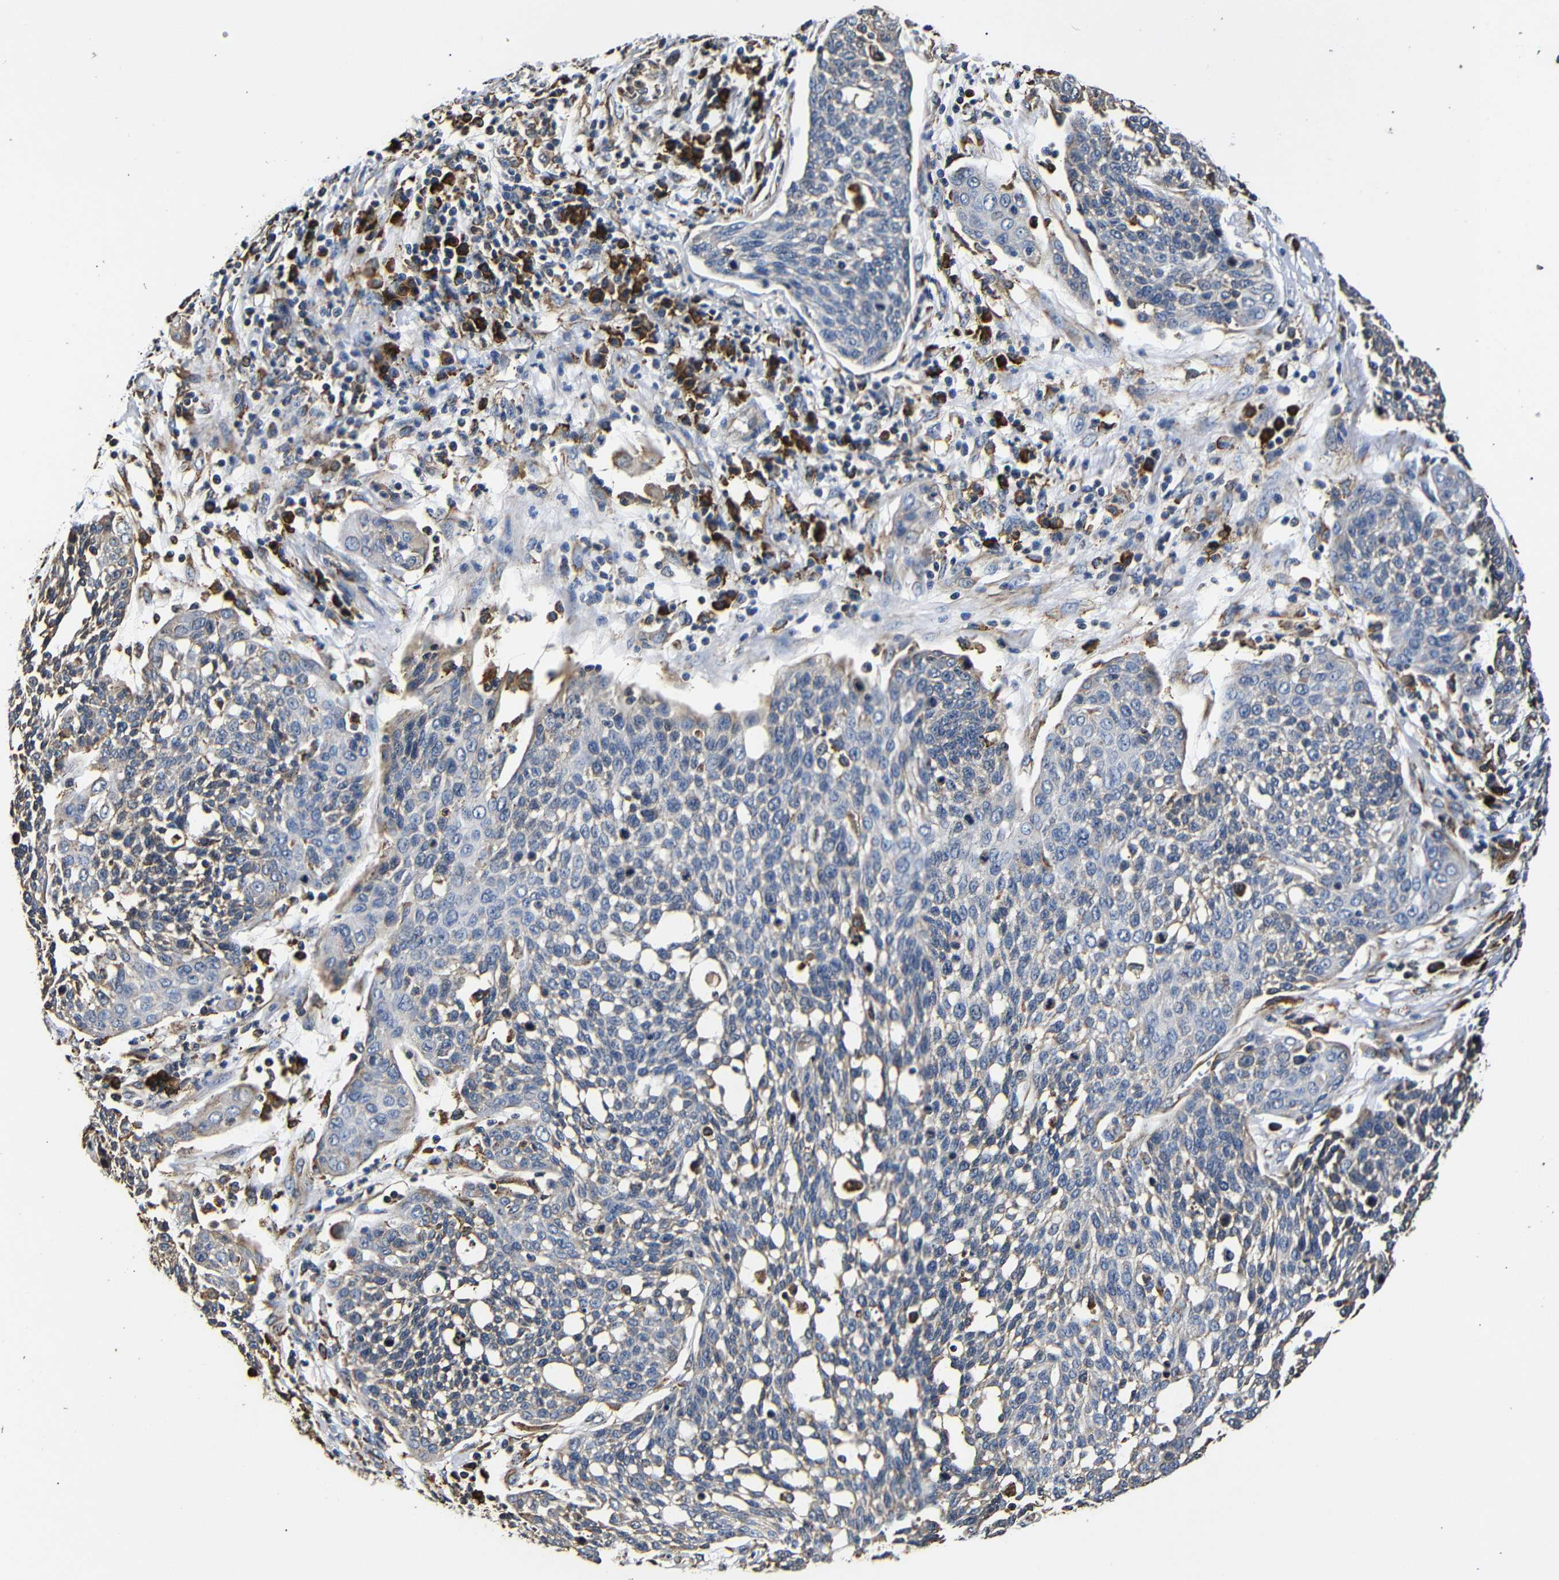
{"staining": {"intensity": "negative", "quantity": "none", "location": "none"}, "tissue": "cervical cancer", "cell_type": "Tumor cells", "image_type": "cancer", "snomed": [{"axis": "morphology", "description": "Squamous cell carcinoma, NOS"}, {"axis": "topography", "description": "Cervix"}], "caption": "A histopathology image of human cervical cancer (squamous cell carcinoma) is negative for staining in tumor cells.", "gene": "HHIP", "patient": {"sex": "female", "age": 34}}